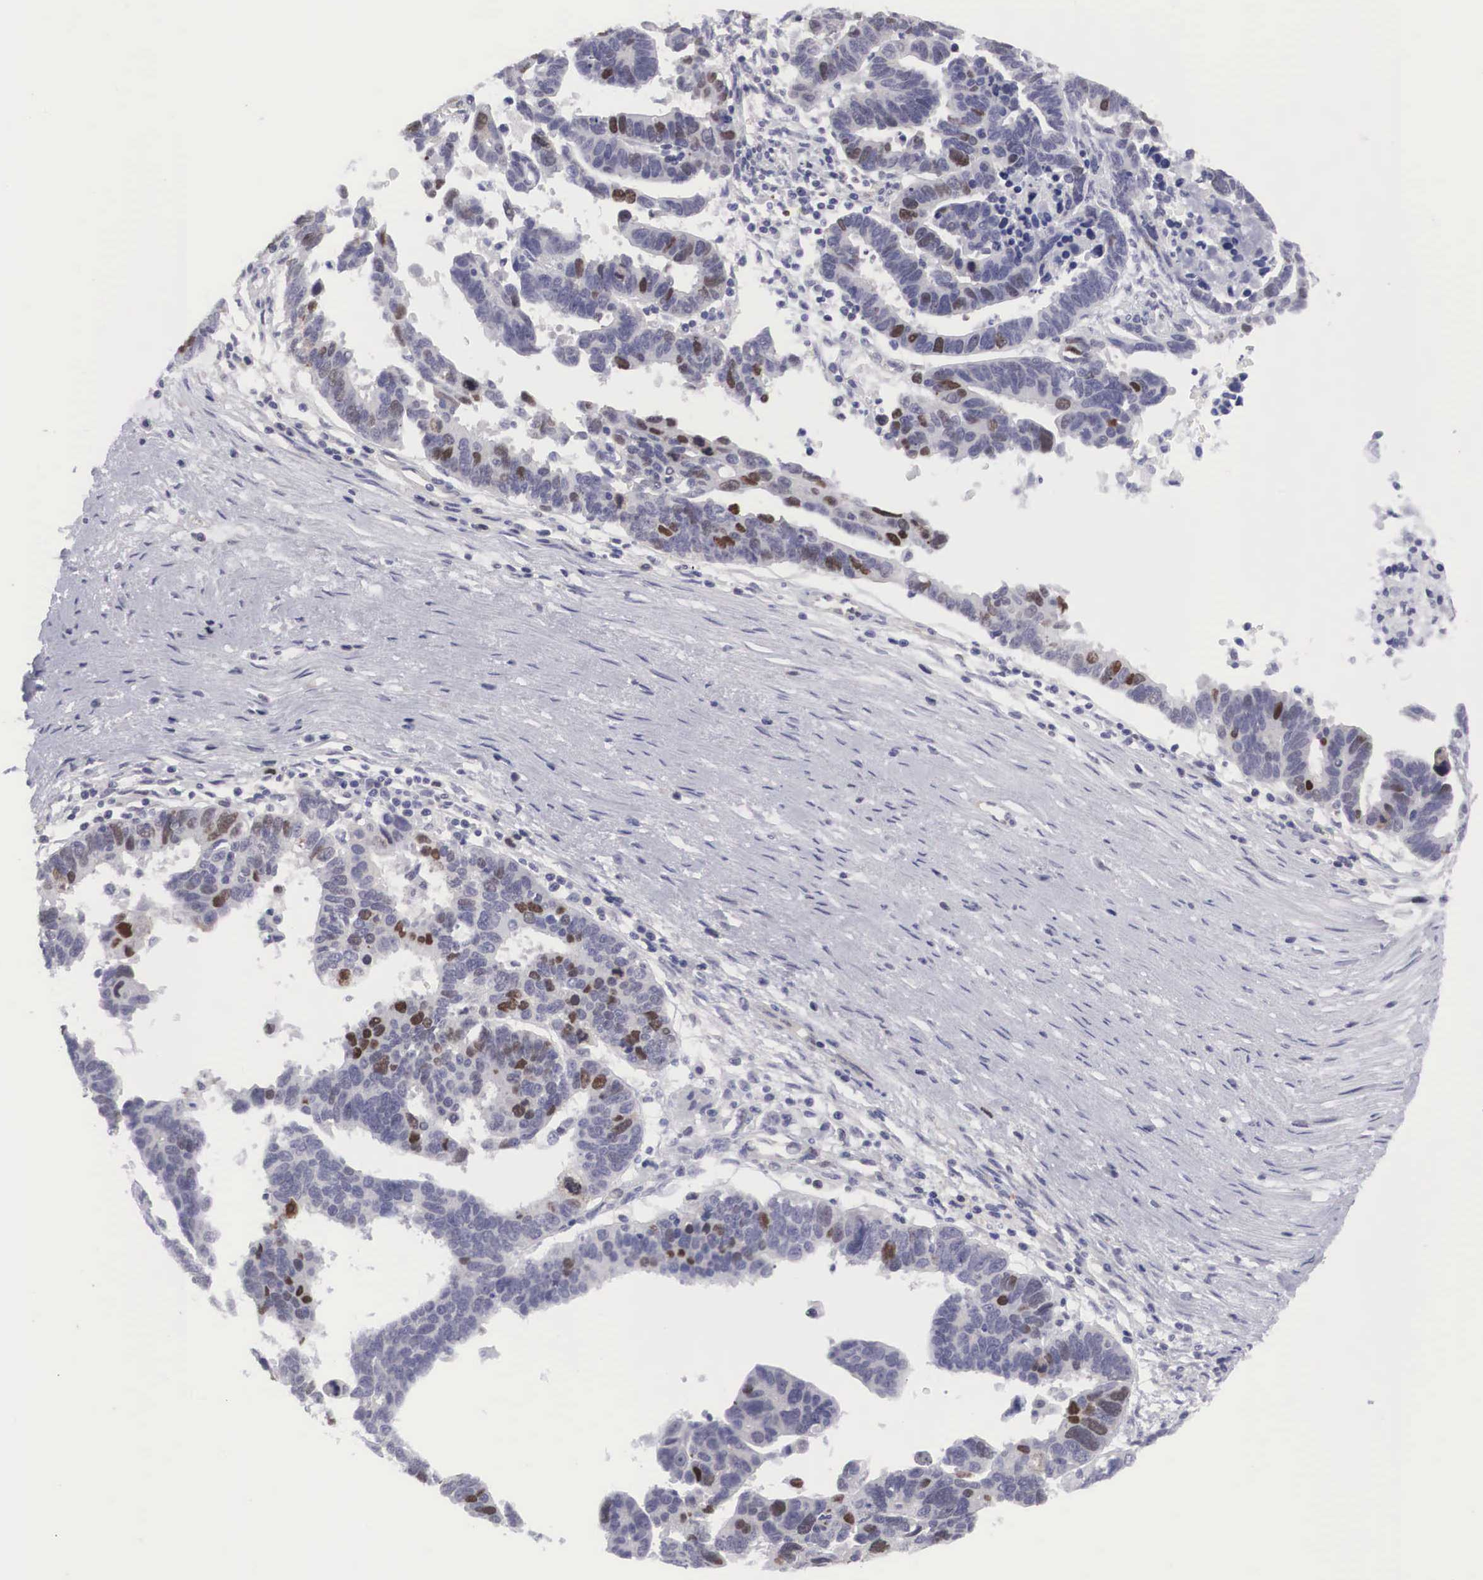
{"staining": {"intensity": "strong", "quantity": "<25%", "location": "nuclear"}, "tissue": "ovarian cancer", "cell_type": "Tumor cells", "image_type": "cancer", "snomed": [{"axis": "morphology", "description": "Carcinoma, endometroid"}, {"axis": "morphology", "description": "Cystadenocarcinoma, serous, NOS"}, {"axis": "topography", "description": "Ovary"}], "caption": "A brown stain shows strong nuclear positivity of a protein in ovarian cancer (endometroid carcinoma) tumor cells.", "gene": "MAST4", "patient": {"sex": "female", "age": 45}}